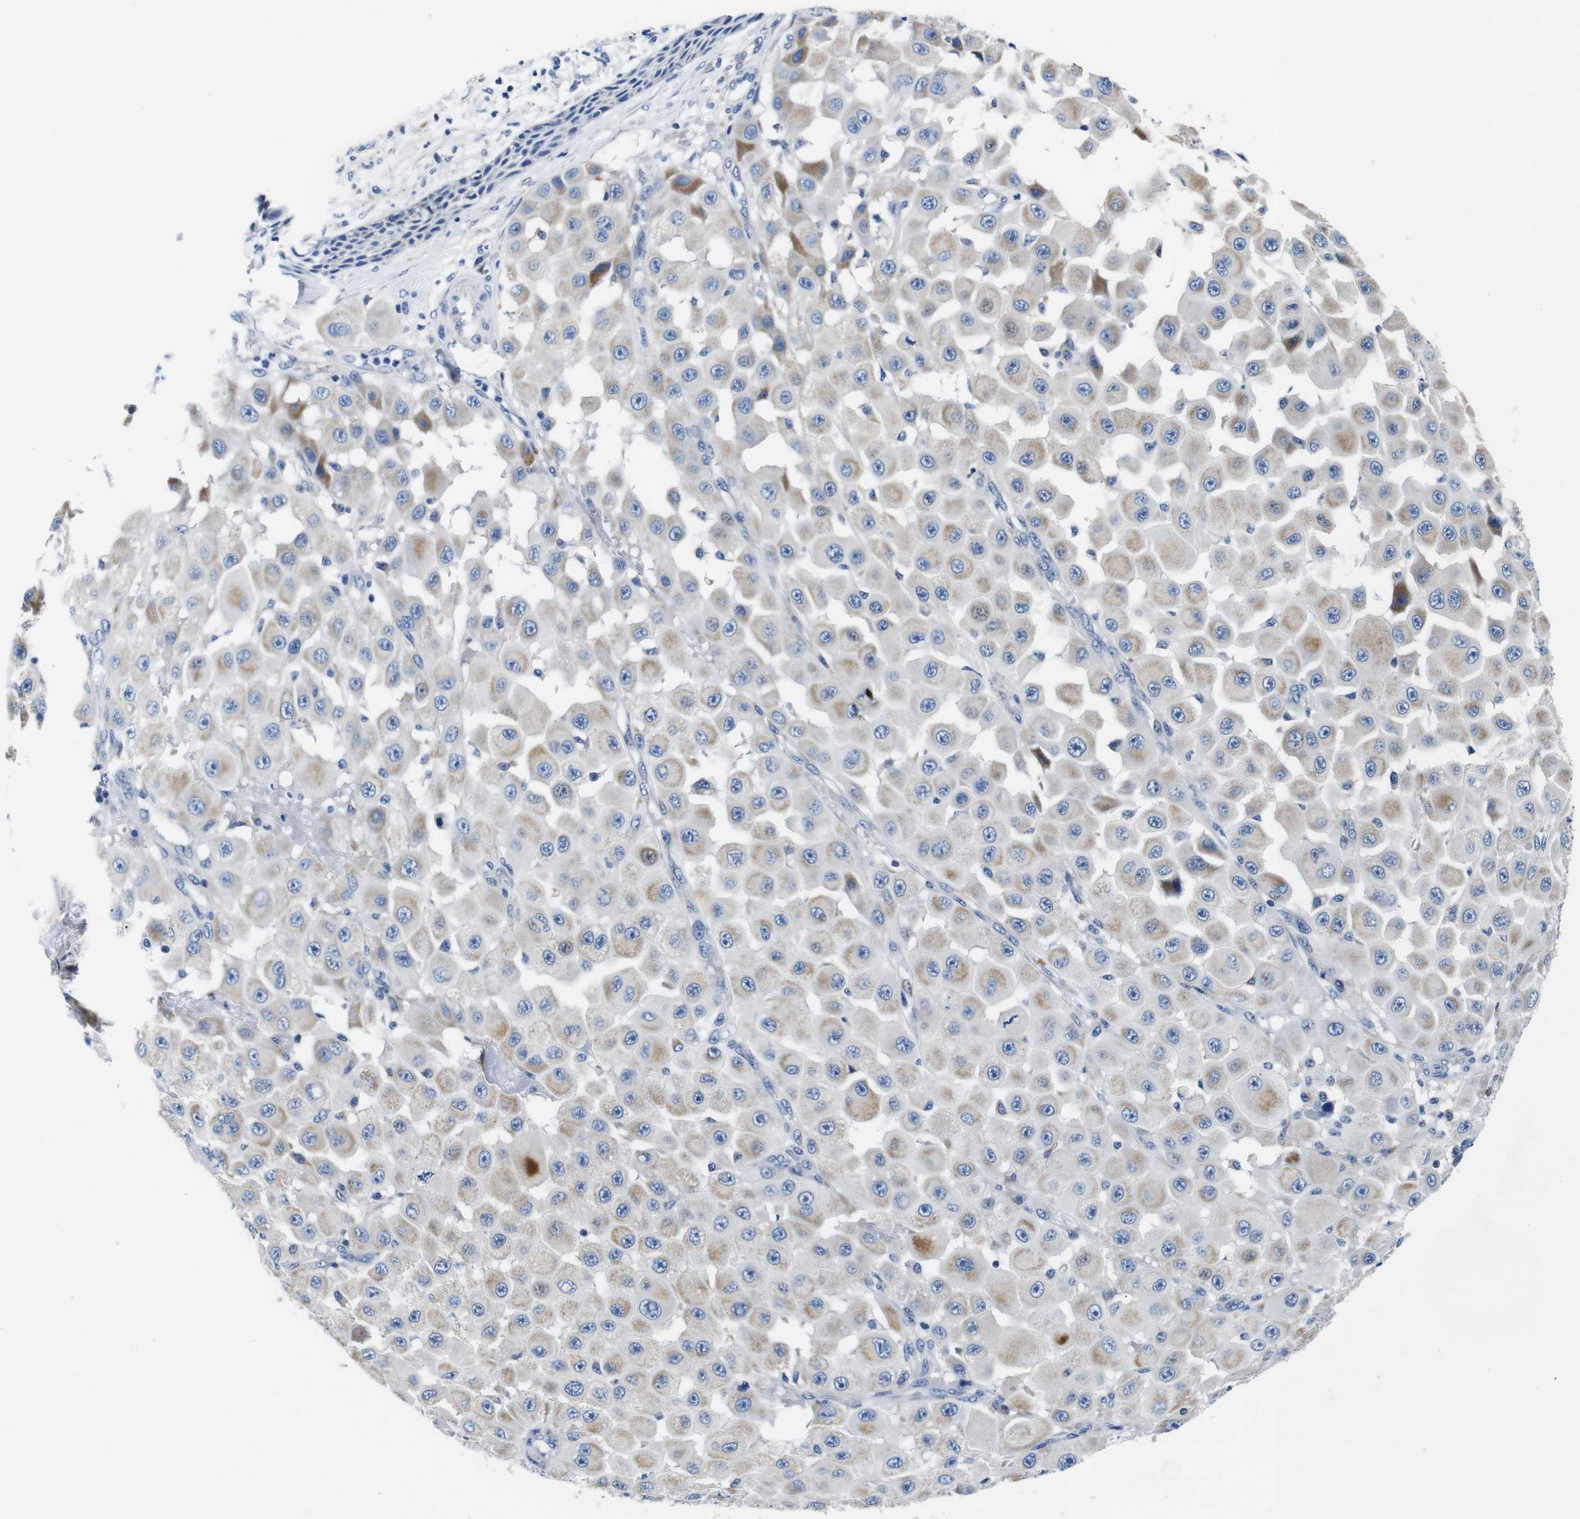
{"staining": {"intensity": "moderate", "quantity": "<25%", "location": "cytoplasmic/membranous"}, "tissue": "melanoma", "cell_type": "Tumor cells", "image_type": "cancer", "snomed": [{"axis": "morphology", "description": "Malignant melanoma, NOS"}, {"axis": "topography", "description": "Skin"}], "caption": "Immunohistochemistry of melanoma shows low levels of moderate cytoplasmic/membranous staining in about <25% of tumor cells.", "gene": "SNX19", "patient": {"sex": "female", "age": 81}}